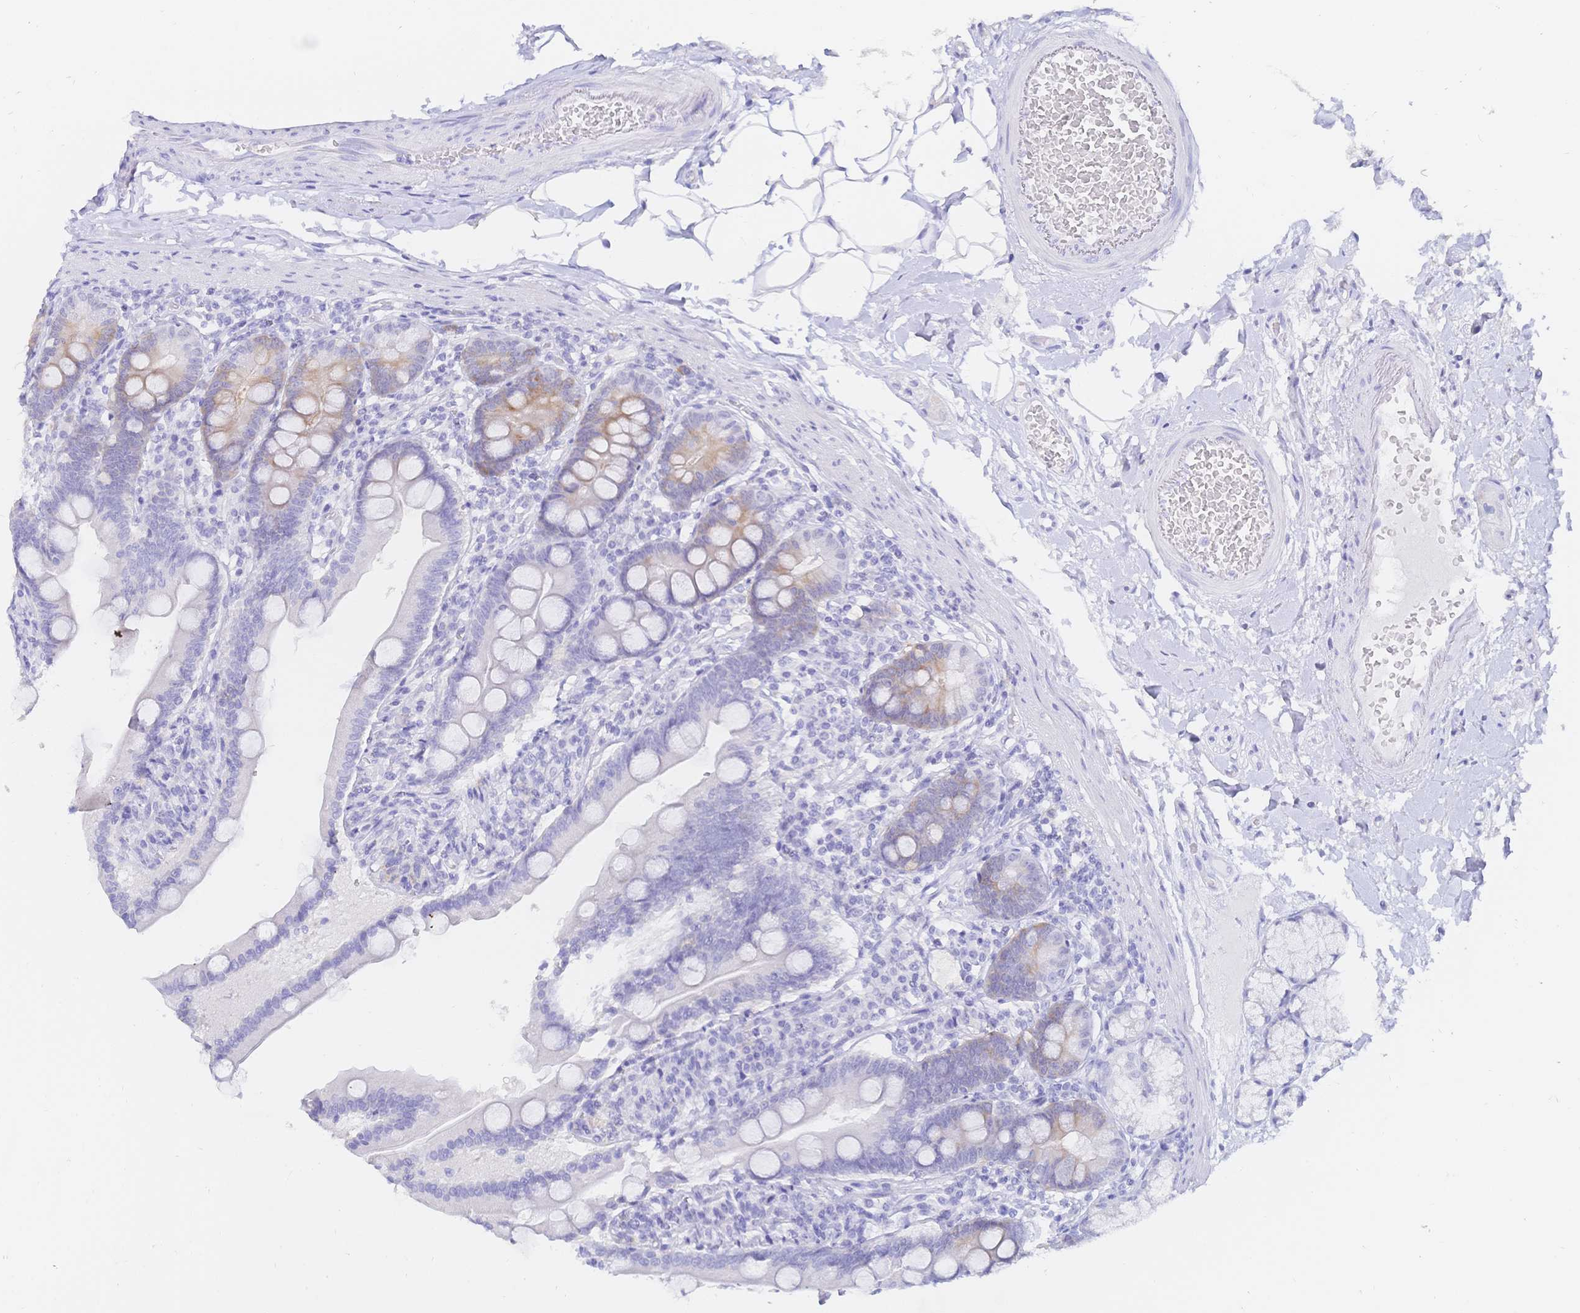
{"staining": {"intensity": "moderate", "quantity": "<25%", "location": "cytoplasmic/membranous"}, "tissue": "duodenum", "cell_type": "Glandular cells", "image_type": "normal", "snomed": [{"axis": "morphology", "description": "Normal tissue, NOS"}, {"axis": "topography", "description": "Duodenum"}], "caption": "Immunohistochemical staining of unremarkable duodenum reveals low levels of moderate cytoplasmic/membranous staining in approximately <25% of glandular cells. Nuclei are stained in blue.", "gene": "RRM1", "patient": {"sex": "female", "age": 67}}